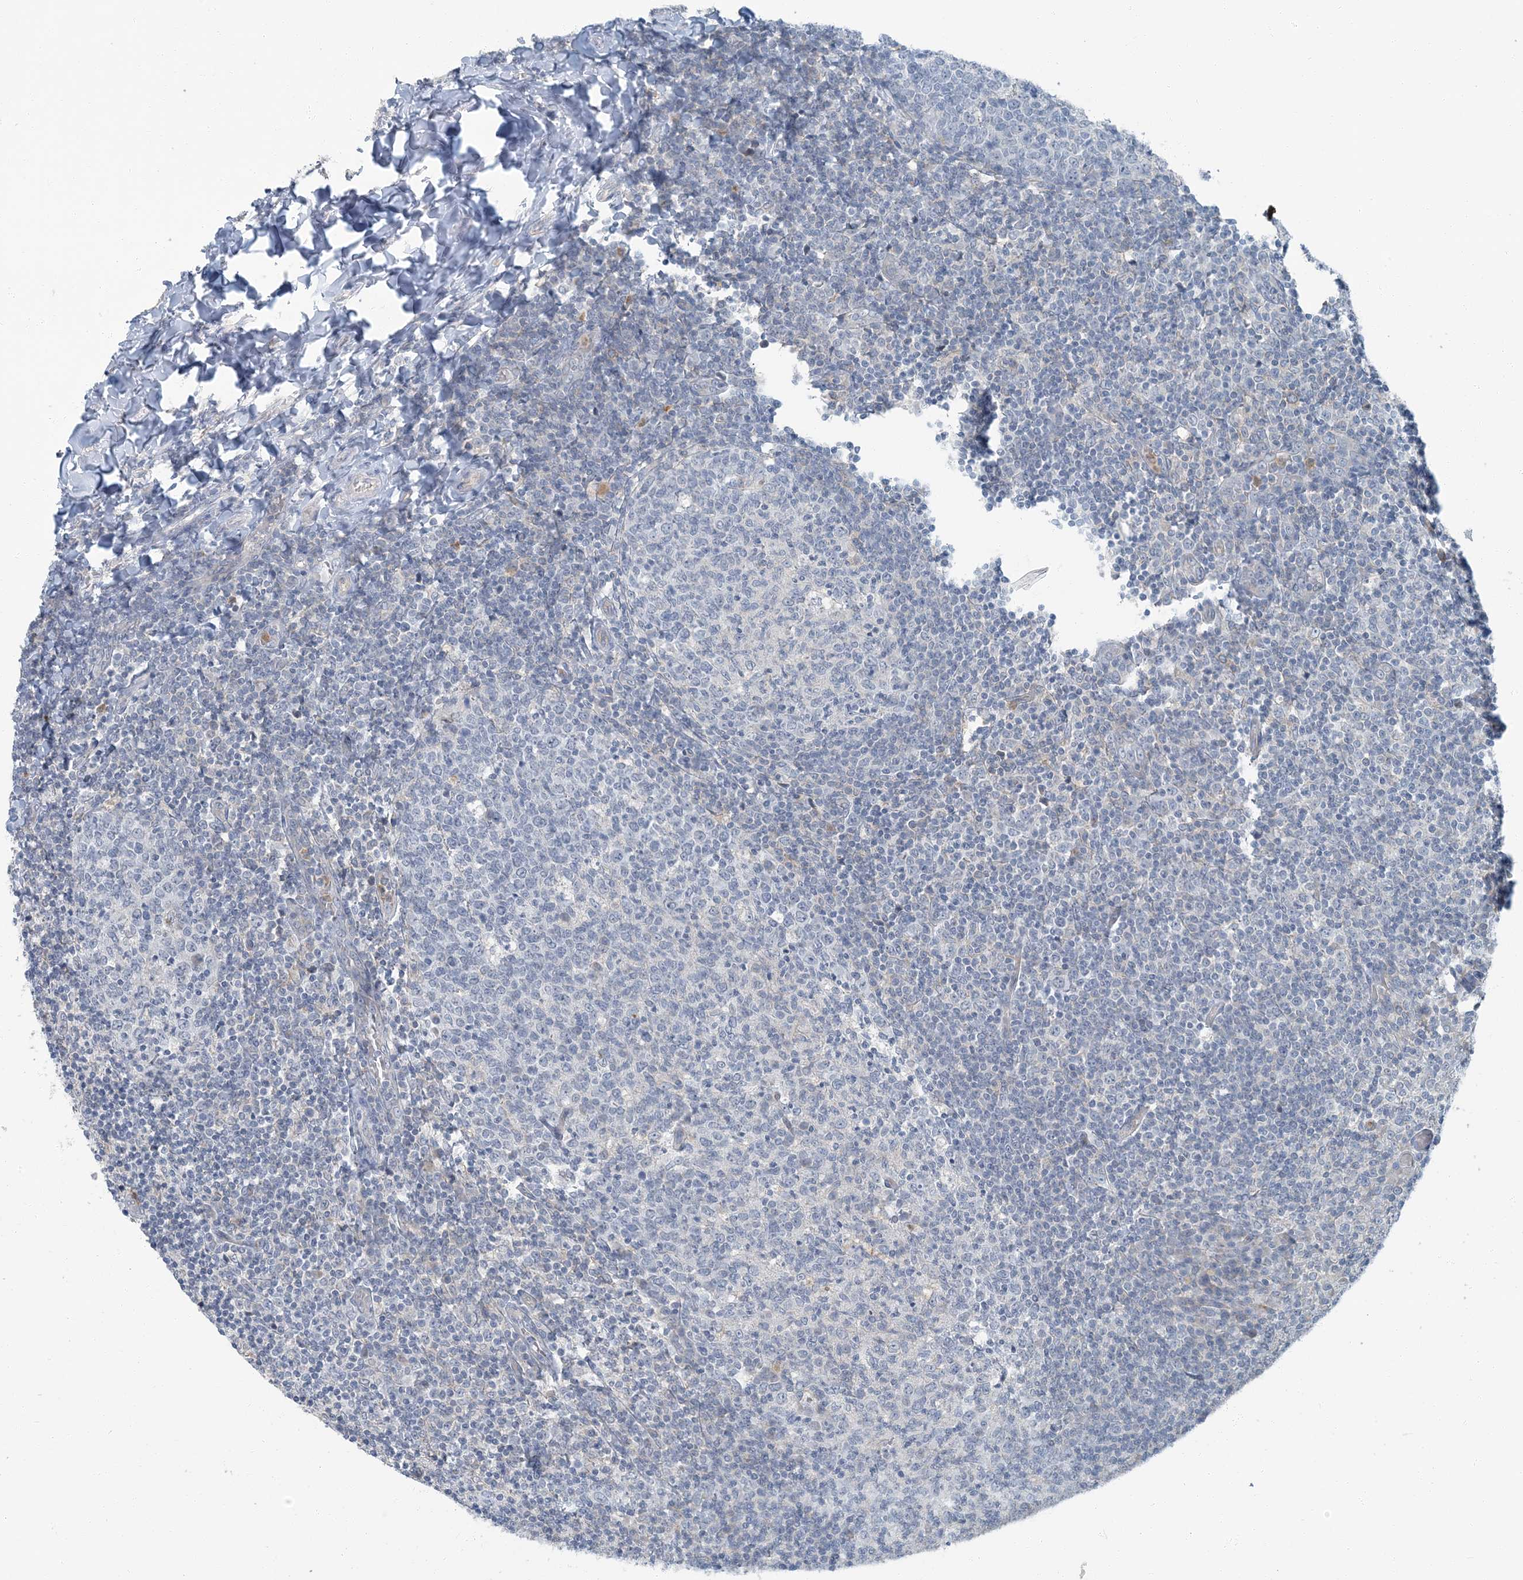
{"staining": {"intensity": "negative", "quantity": "none", "location": "none"}, "tissue": "tonsil", "cell_type": "Germinal center cells", "image_type": "normal", "snomed": [{"axis": "morphology", "description": "Normal tissue, NOS"}, {"axis": "topography", "description": "Tonsil"}], "caption": "The micrograph demonstrates no significant positivity in germinal center cells of tonsil. The staining was performed using DAB (3,3'-diaminobenzidine) to visualize the protein expression in brown, while the nuclei were stained in blue with hematoxylin (Magnification: 20x).", "gene": "EPHA4", "patient": {"sex": "female", "age": 19}}